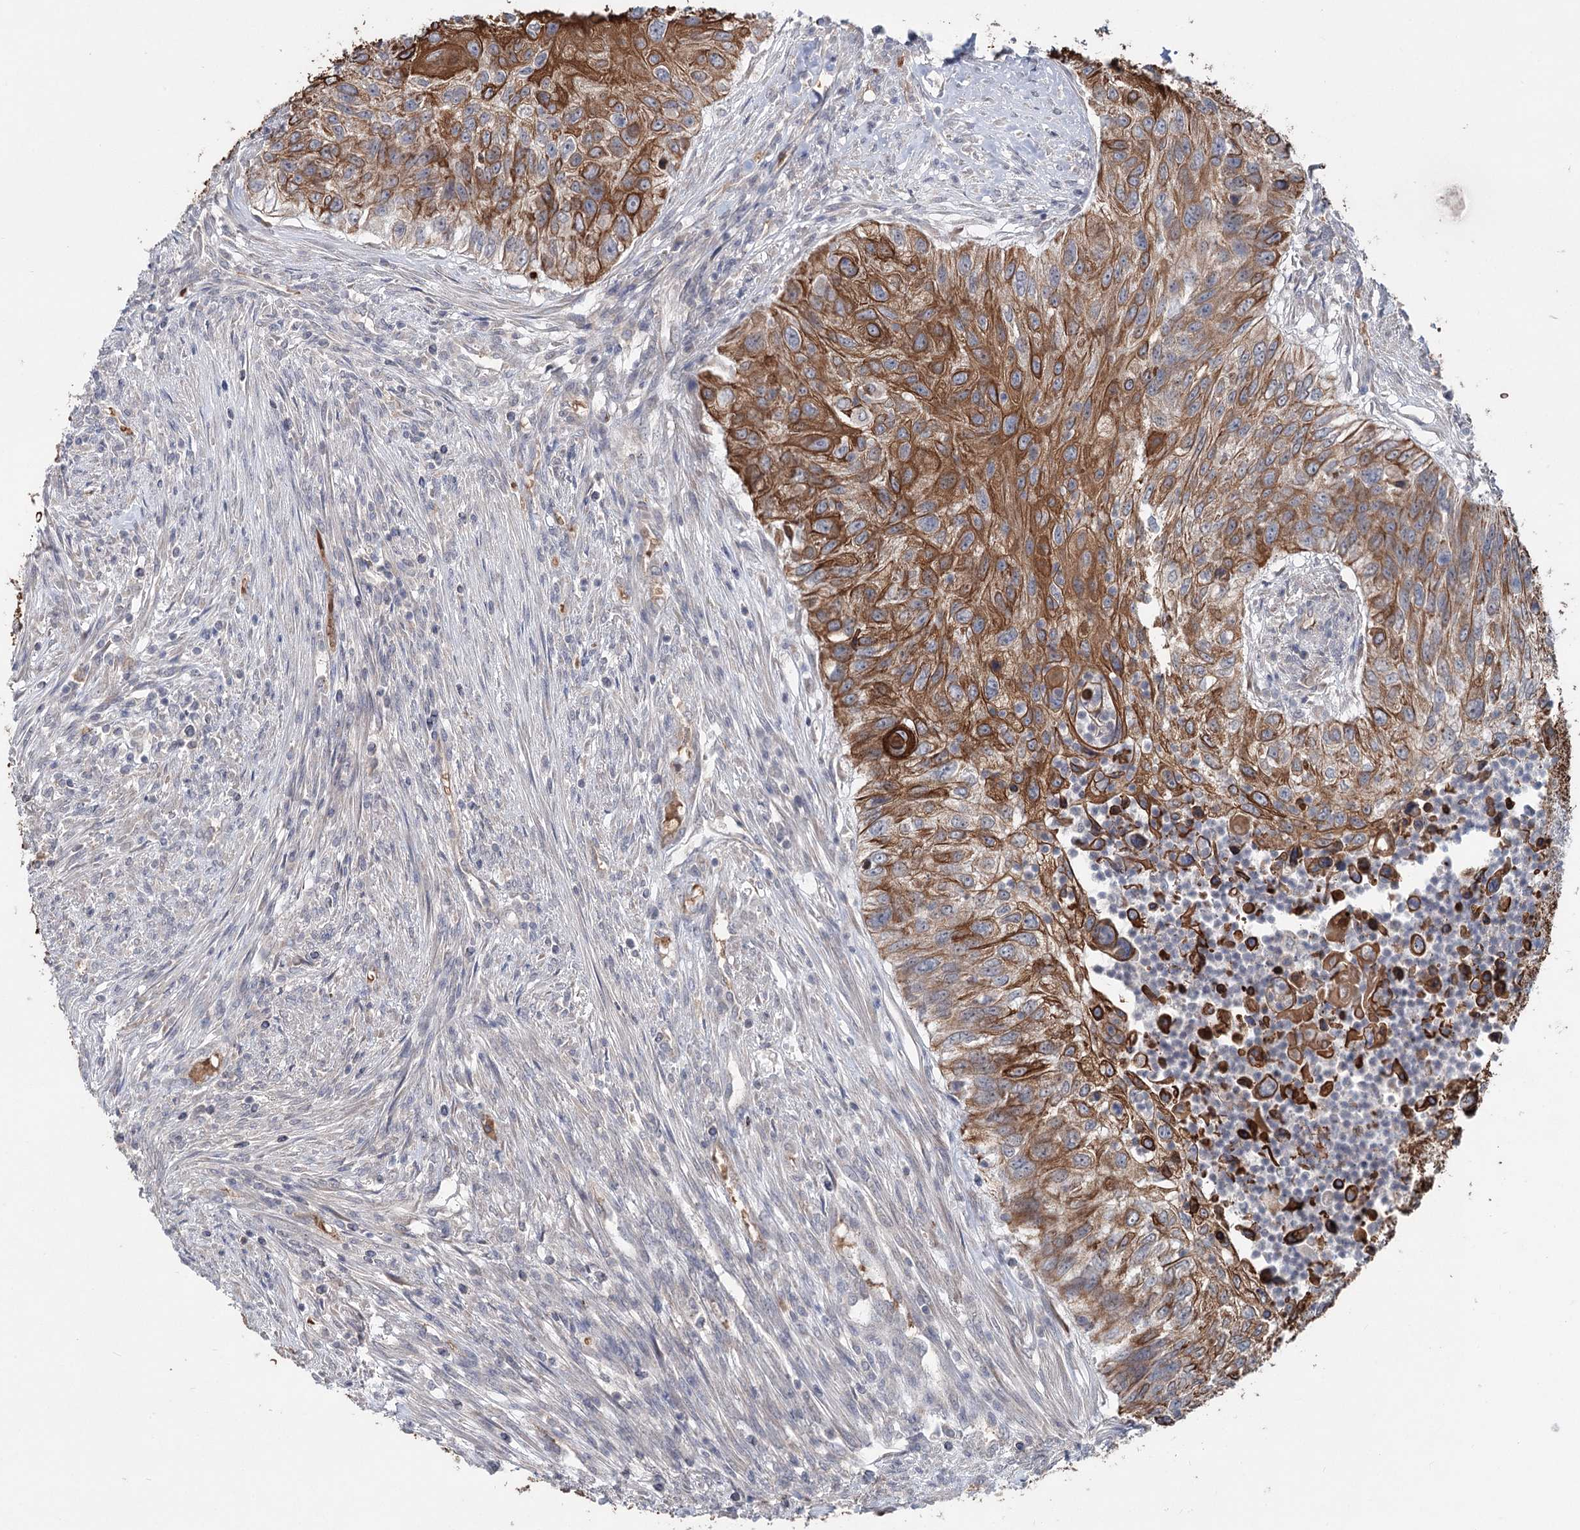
{"staining": {"intensity": "strong", "quantity": ">75%", "location": "cytoplasmic/membranous"}, "tissue": "urothelial cancer", "cell_type": "Tumor cells", "image_type": "cancer", "snomed": [{"axis": "morphology", "description": "Urothelial carcinoma, High grade"}, {"axis": "topography", "description": "Urinary bladder"}], "caption": "Immunohistochemistry (IHC) staining of urothelial cancer, which demonstrates high levels of strong cytoplasmic/membranous expression in approximately >75% of tumor cells indicating strong cytoplasmic/membranous protein expression. The staining was performed using DAB (brown) for protein detection and nuclei were counterstained in hematoxylin (blue).", "gene": "FBXO7", "patient": {"sex": "female", "age": 60}}